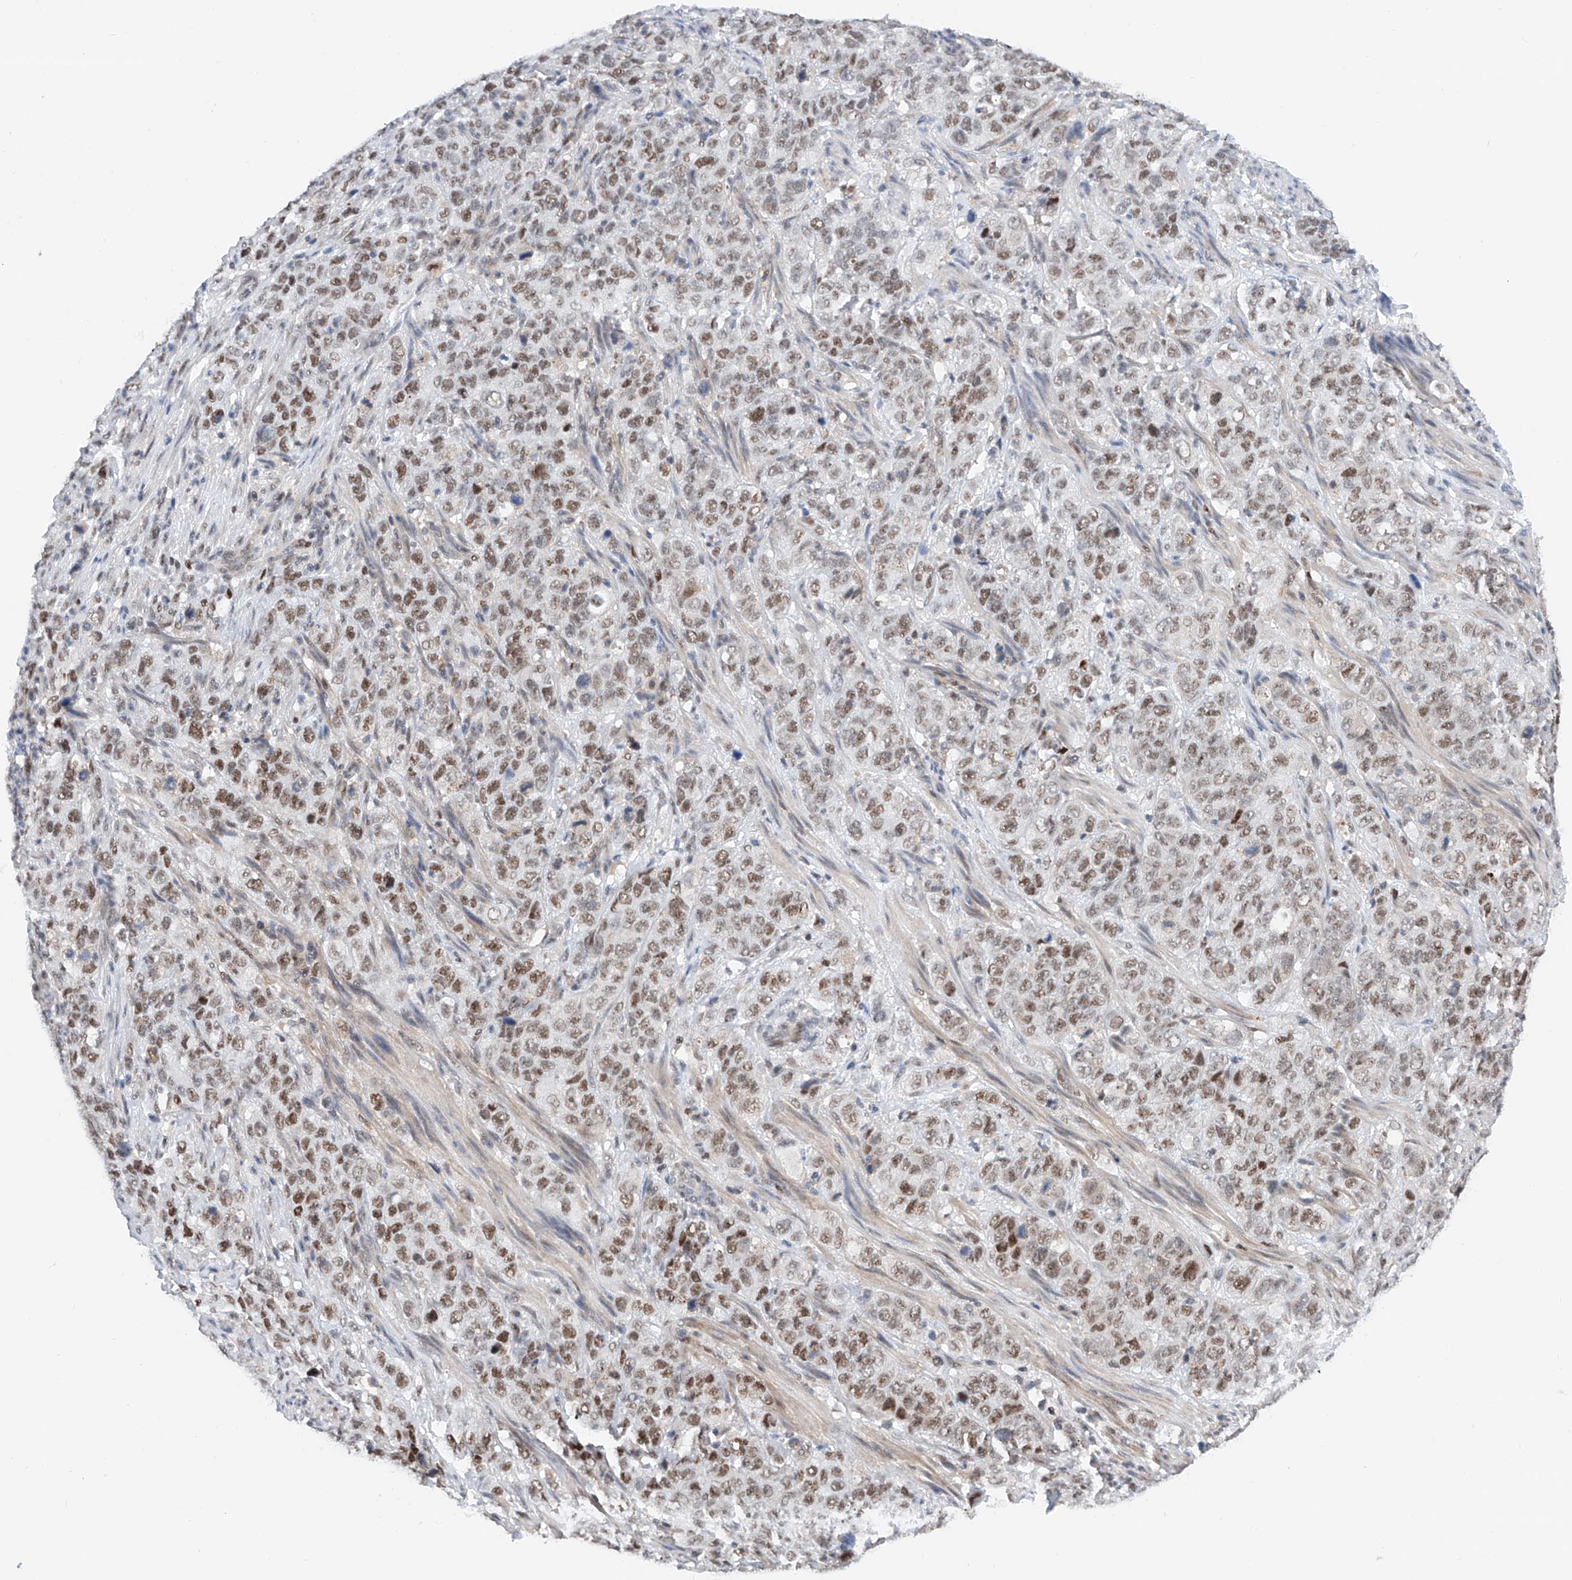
{"staining": {"intensity": "moderate", "quantity": ">75%", "location": "nuclear"}, "tissue": "stomach cancer", "cell_type": "Tumor cells", "image_type": "cancer", "snomed": [{"axis": "morphology", "description": "Adenocarcinoma, NOS"}, {"axis": "topography", "description": "Stomach"}], "caption": "A brown stain shows moderate nuclear positivity of a protein in stomach cancer (adenocarcinoma) tumor cells. The staining was performed using DAB, with brown indicating positive protein expression. Nuclei are stained blue with hematoxylin.", "gene": "SNRNP200", "patient": {"sex": "male", "age": 48}}